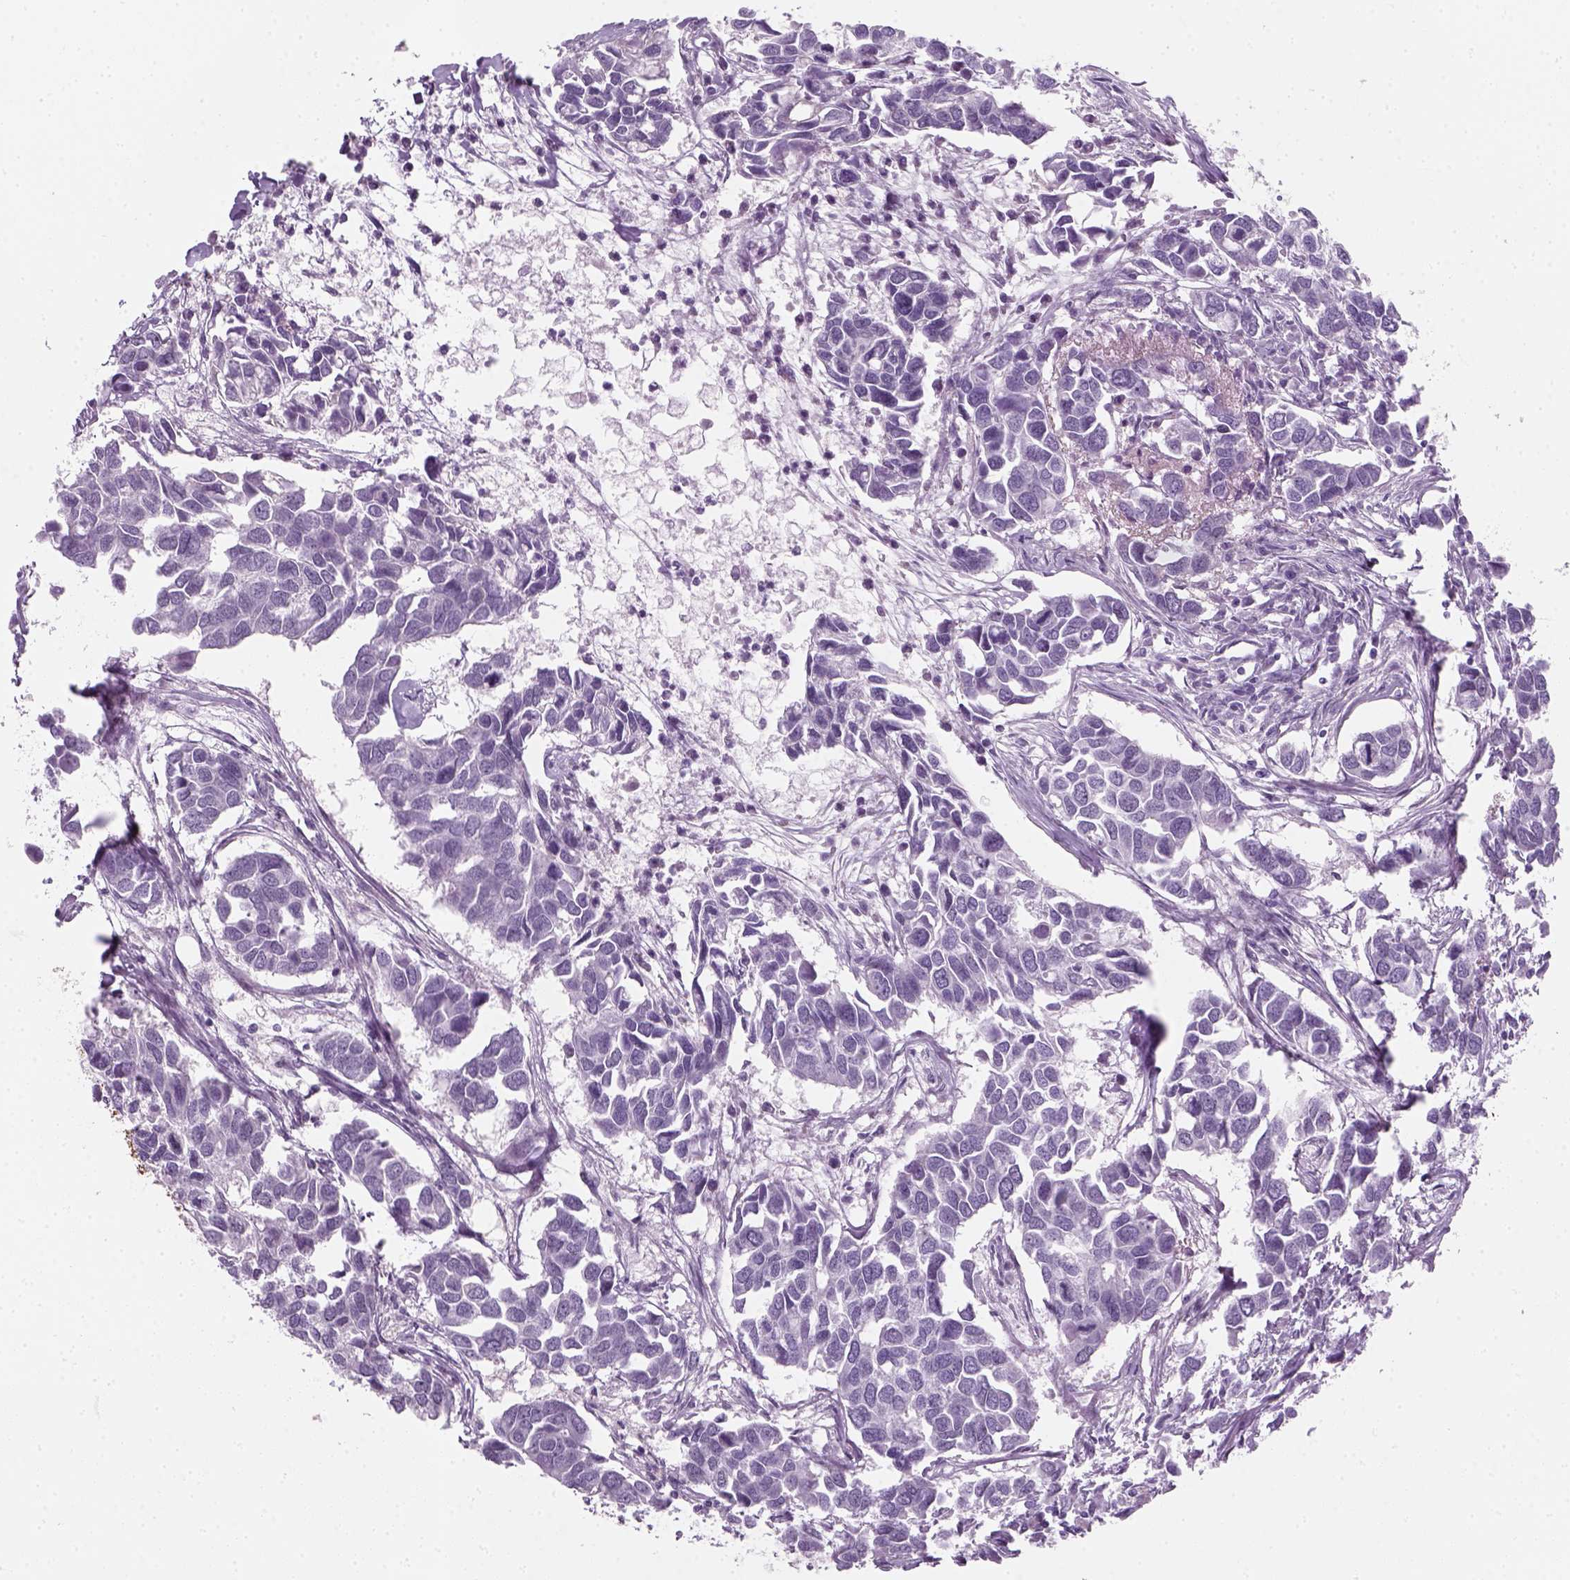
{"staining": {"intensity": "negative", "quantity": "none", "location": "none"}, "tissue": "breast cancer", "cell_type": "Tumor cells", "image_type": "cancer", "snomed": [{"axis": "morphology", "description": "Duct carcinoma"}, {"axis": "topography", "description": "Breast"}], "caption": "The photomicrograph shows no significant staining in tumor cells of breast cancer (infiltrating ductal carcinoma). (Immunohistochemistry, brightfield microscopy, high magnification).", "gene": "ZNF865", "patient": {"sex": "female", "age": 83}}